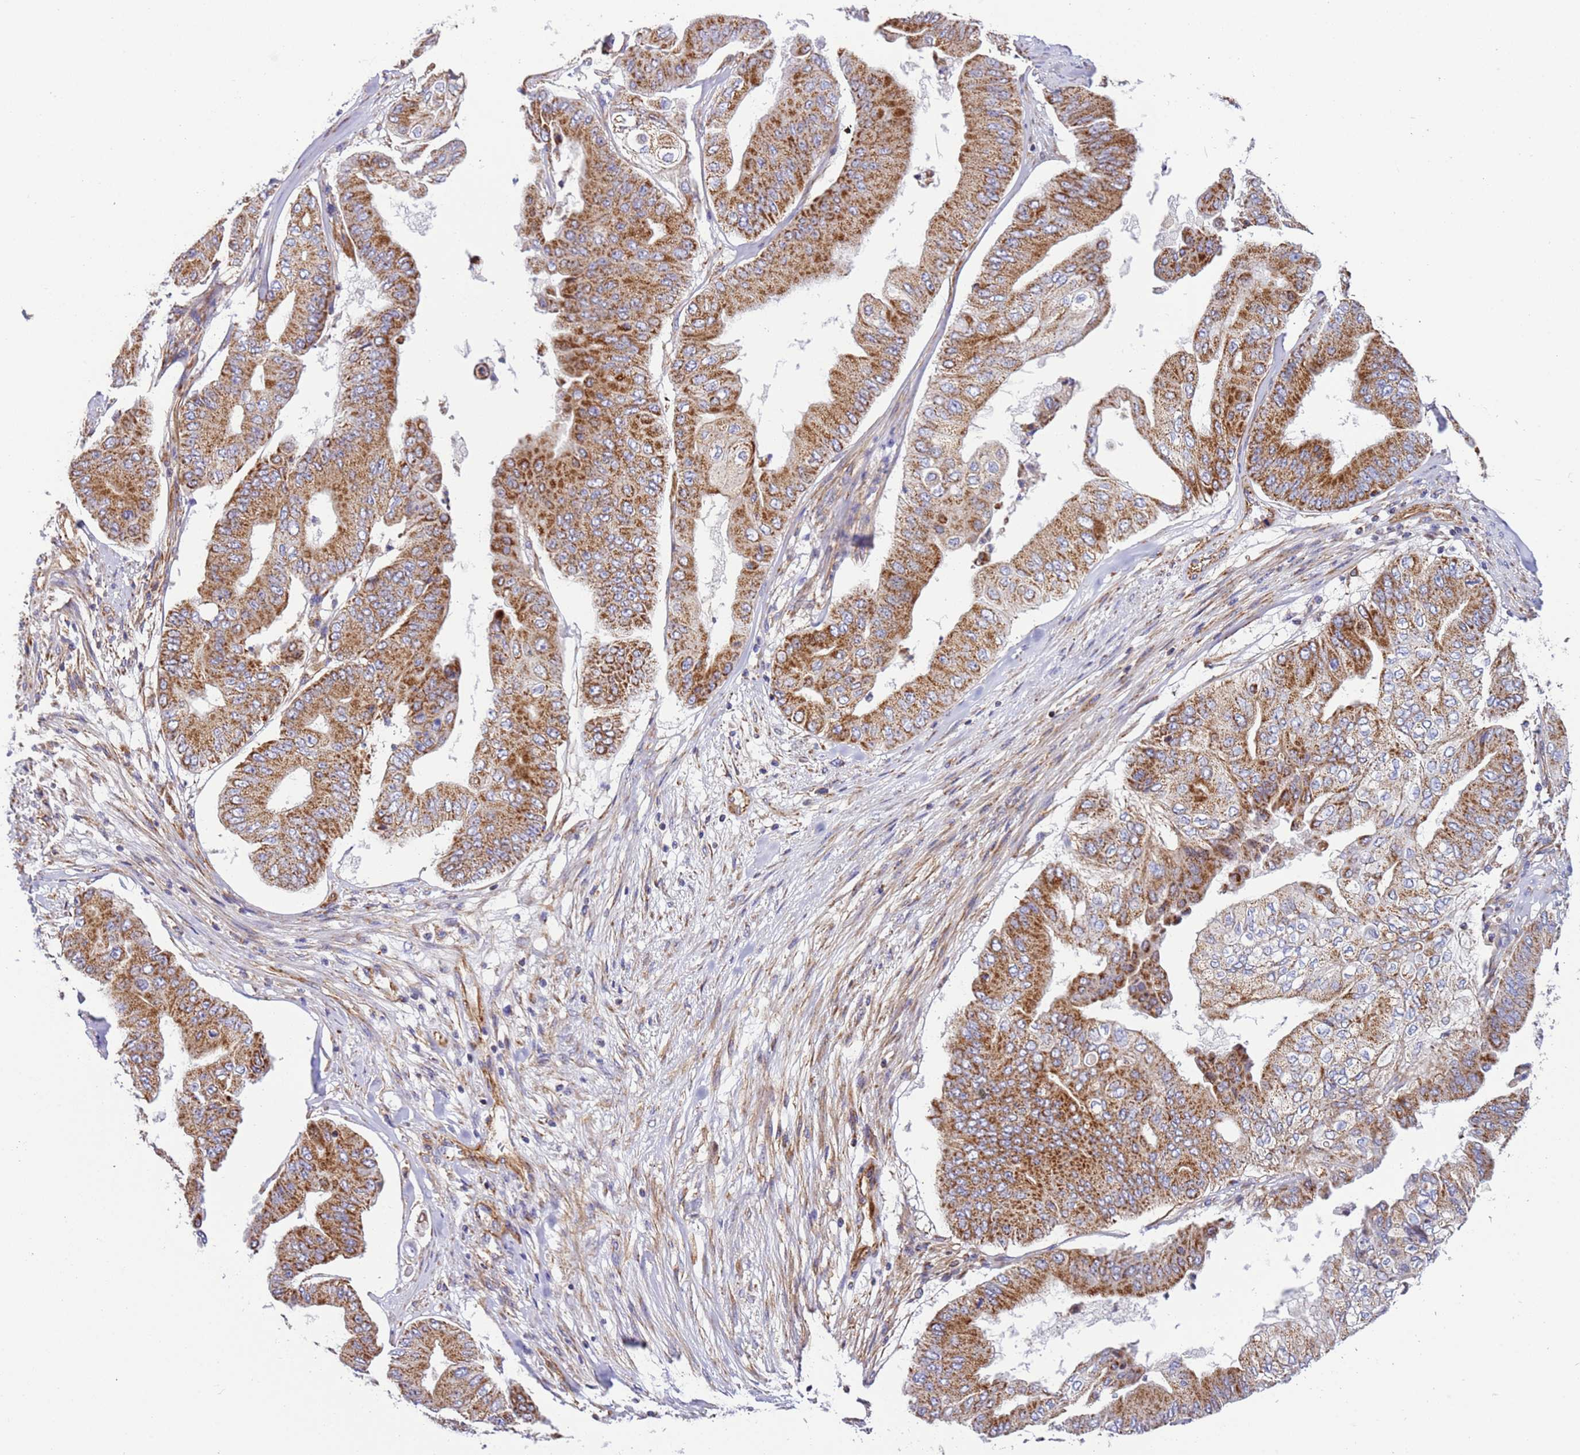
{"staining": {"intensity": "moderate", "quantity": ">75%", "location": "cytoplasmic/membranous"}, "tissue": "pancreatic cancer", "cell_type": "Tumor cells", "image_type": "cancer", "snomed": [{"axis": "morphology", "description": "Adenocarcinoma, NOS"}, {"axis": "topography", "description": "Pancreas"}], "caption": "This is an image of immunohistochemistry staining of pancreatic cancer (adenocarcinoma), which shows moderate staining in the cytoplasmic/membranous of tumor cells.", "gene": "MRPL20", "patient": {"sex": "female", "age": 77}}